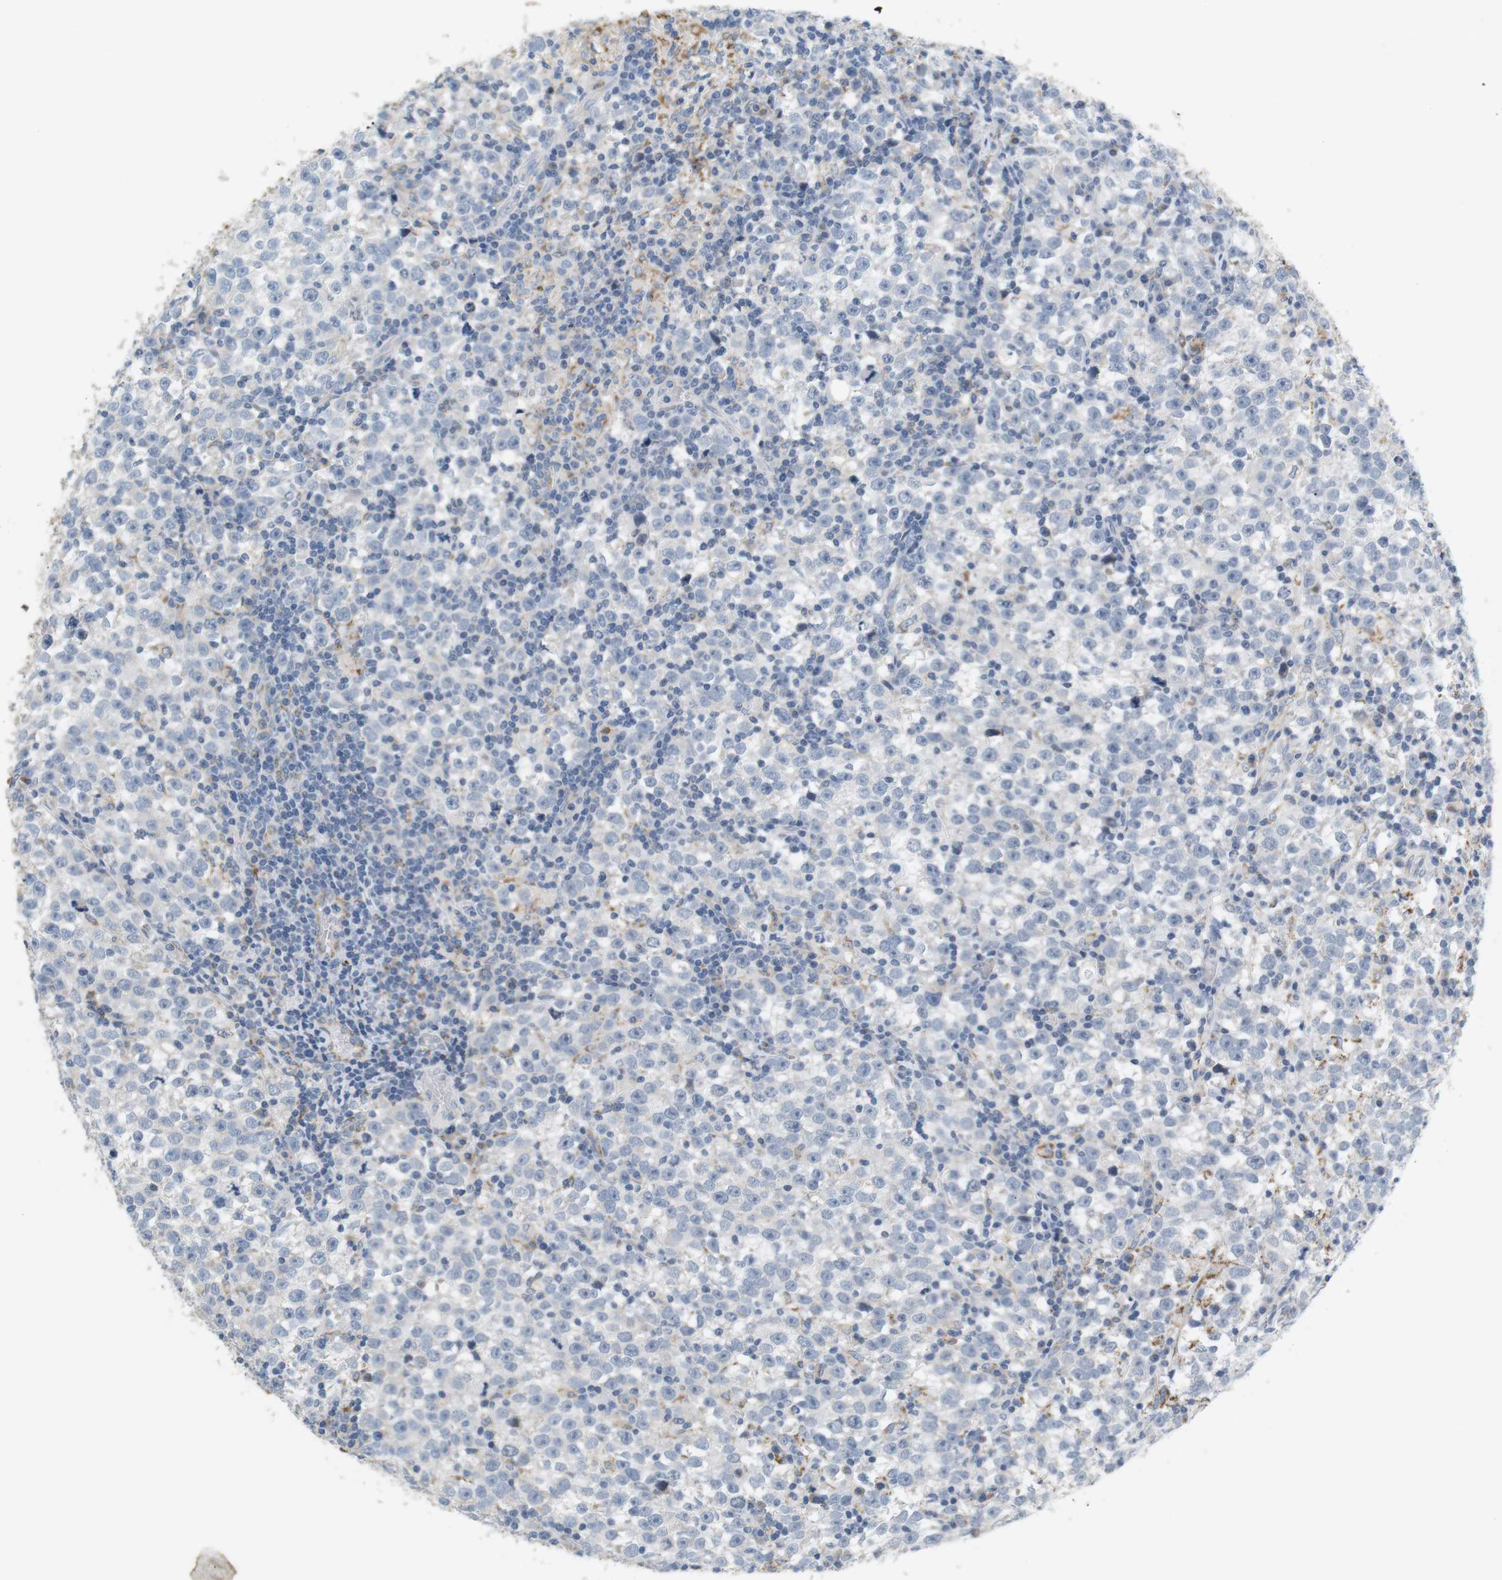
{"staining": {"intensity": "negative", "quantity": "none", "location": "none"}, "tissue": "testis cancer", "cell_type": "Tumor cells", "image_type": "cancer", "snomed": [{"axis": "morphology", "description": "Seminoma, NOS"}, {"axis": "topography", "description": "Testis"}], "caption": "The IHC micrograph has no significant positivity in tumor cells of testis seminoma tissue. Brightfield microscopy of immunohistochemistry stained with DAB (brown) and hematoxylin (blue), captured at high magnification.", "gene": "CD300E", "patient": {"sex": "male", "age": 43}}